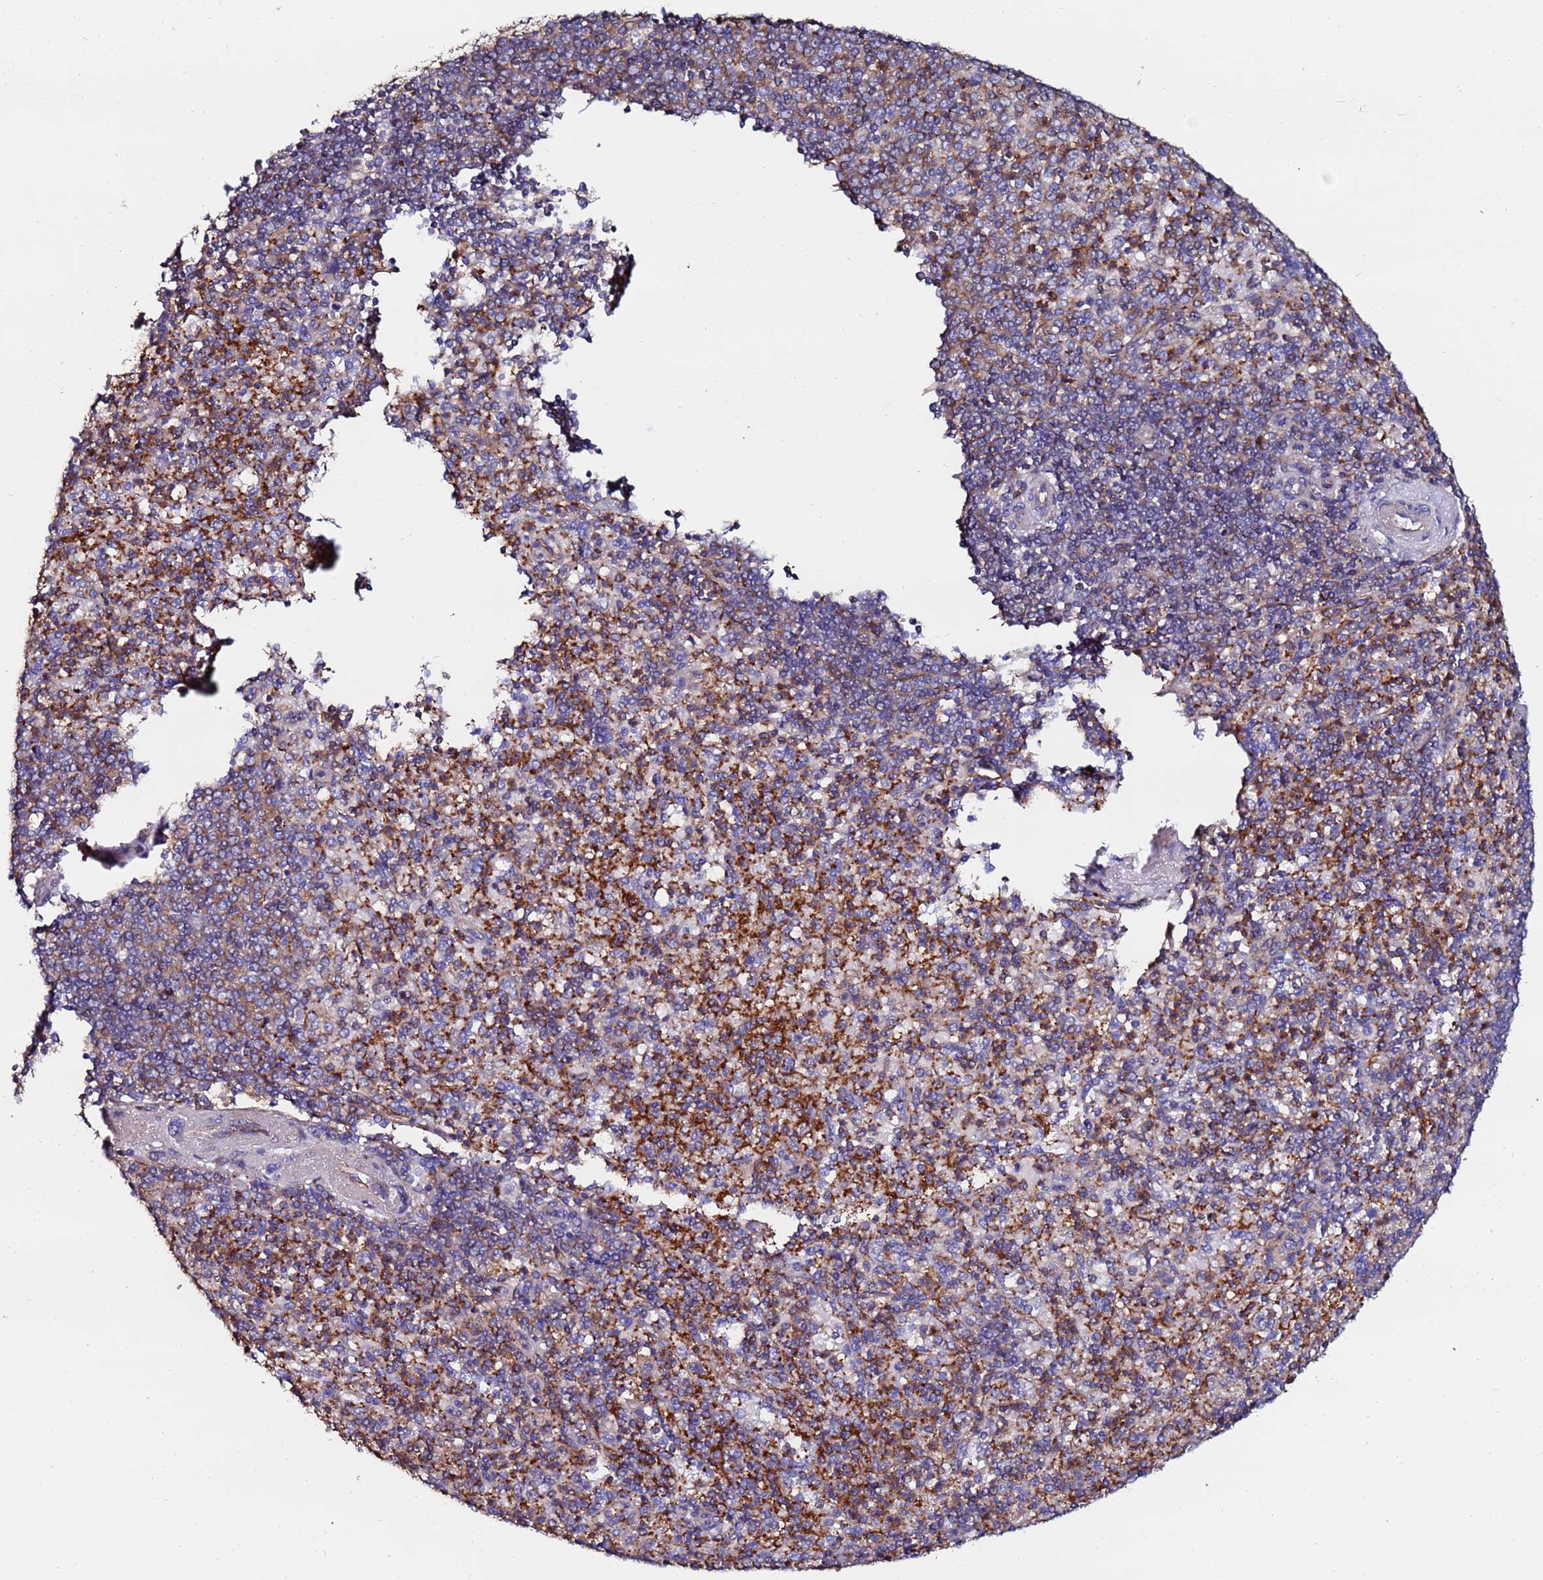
{"staining": {"intensity": "moderate", "quantity": "25%-75%", "location": "cytoplasmic/membranous"}, "tissue": "spleen", "cell_type": "Cells in red pulp", "image_type": "normal", "snomed": [{"axis": "morphology", "description": "Normal tissue, NOS"}, {"axis": "topography", "description": "Spleen"}], "caption": "High-magnification brightfield microscopy of unremarkable spleen stained with DAB (brown) and counterstained with hematoxylin (blue). cells in red pulp exhibit moderate cytoplasmic/membranous positivity is appreciated in about25%-75% of cells.", "gene": "POTEE", "patient": {"sex": "male", "age": 82}}